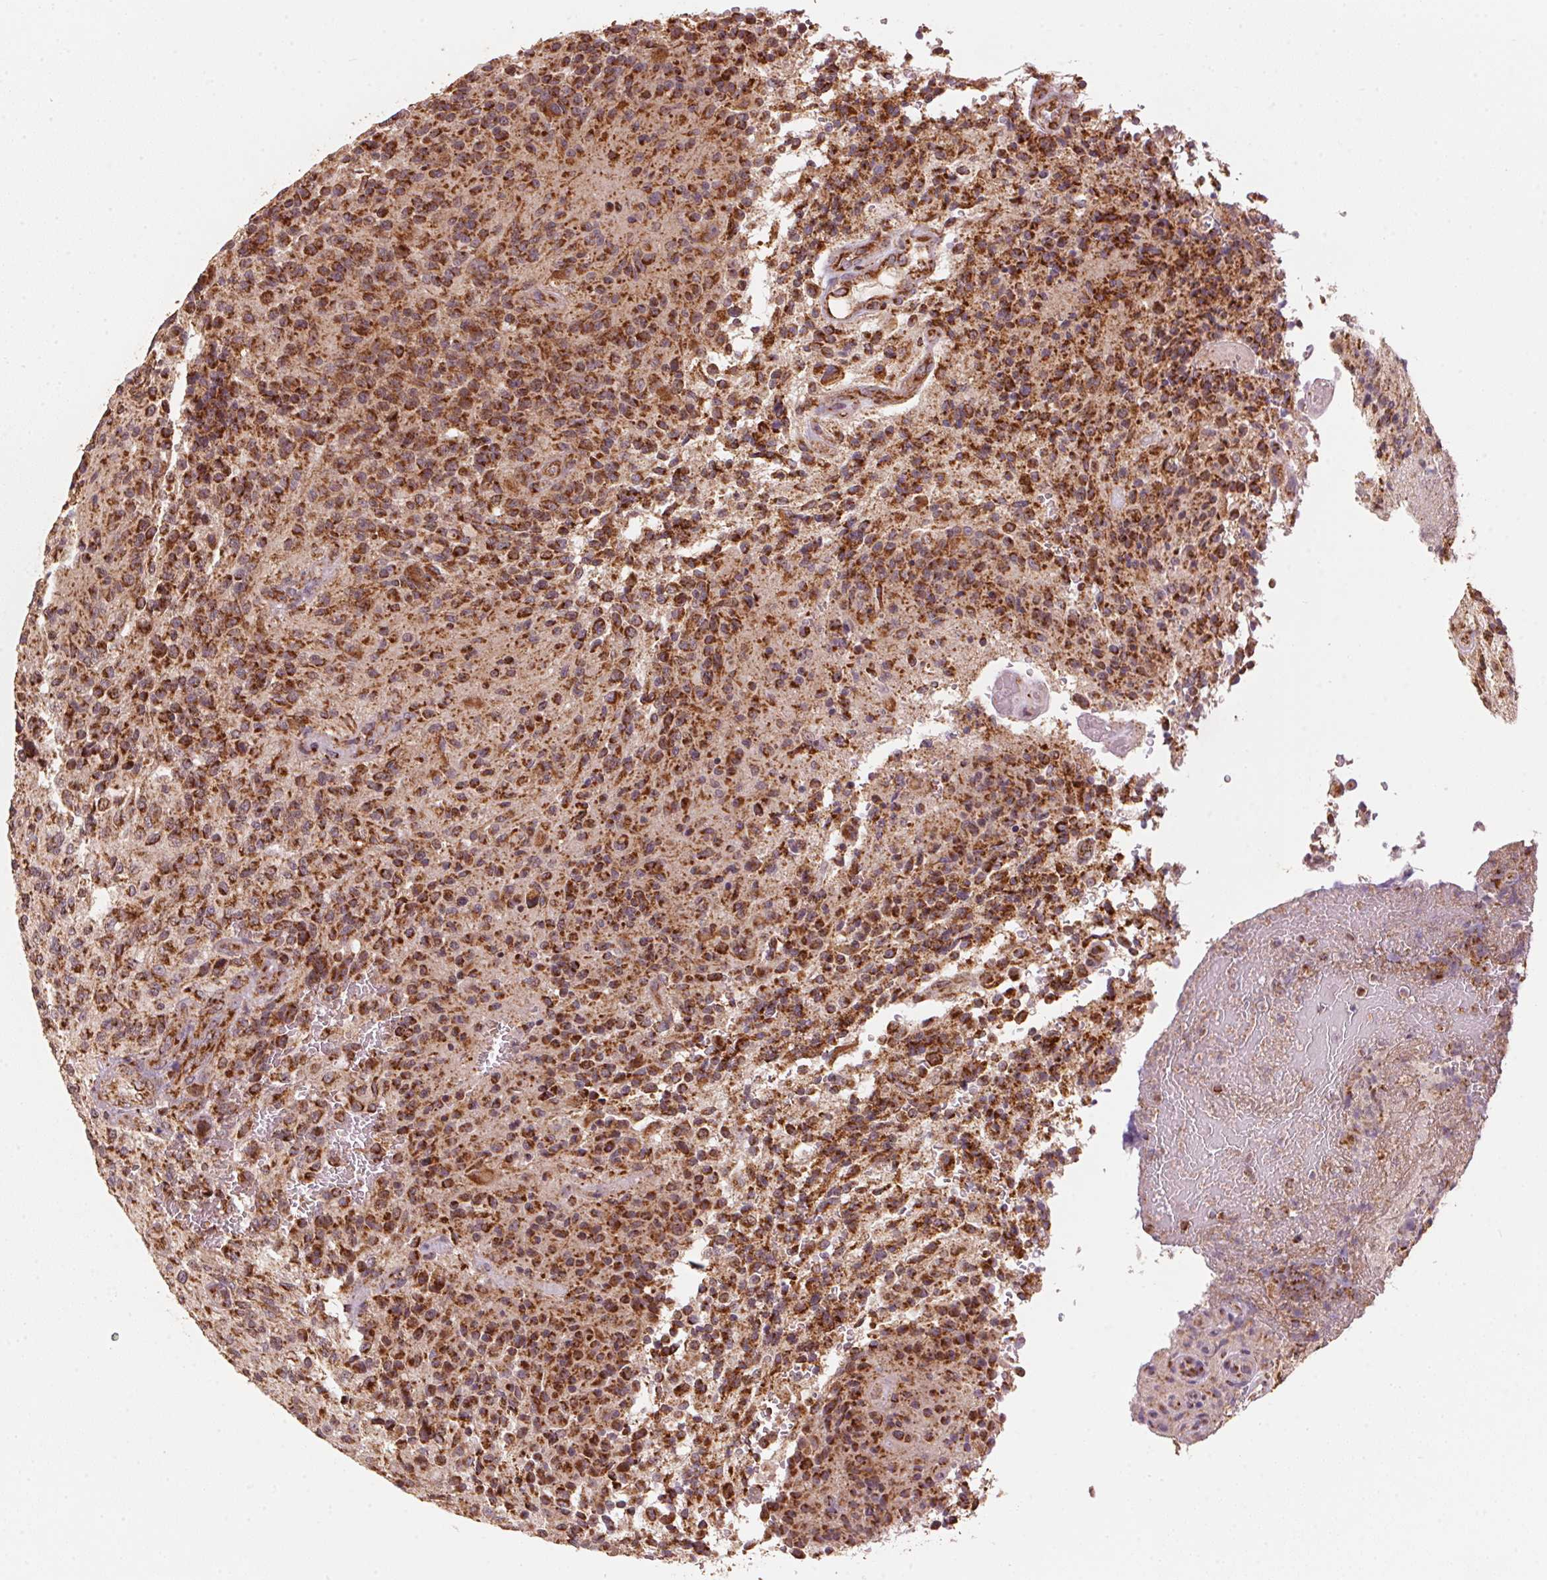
{"staining": {"intensity": "strong", "quantity": ">75%", "location": "cytoplasmic/membranous"}, "tissue": "glioma", "cell_type": "Tumor cells", "image_type": "cancer", "snomed": [{"axis": "morphology", "description": "Normal tissue, NOS"}, {"axis": "morphology", "description": "Glioma, malignant, High grade"}, {"axis": "topography", "description": "Cerebral cortex"}], "caption": "A histopathology image of human glioma stained for a protein demonstrates strong cytoplasmic/membranous brown staining in tumor cells.", "gene": "TOMM70", "patient": {"sex": "male", "age": 56}}